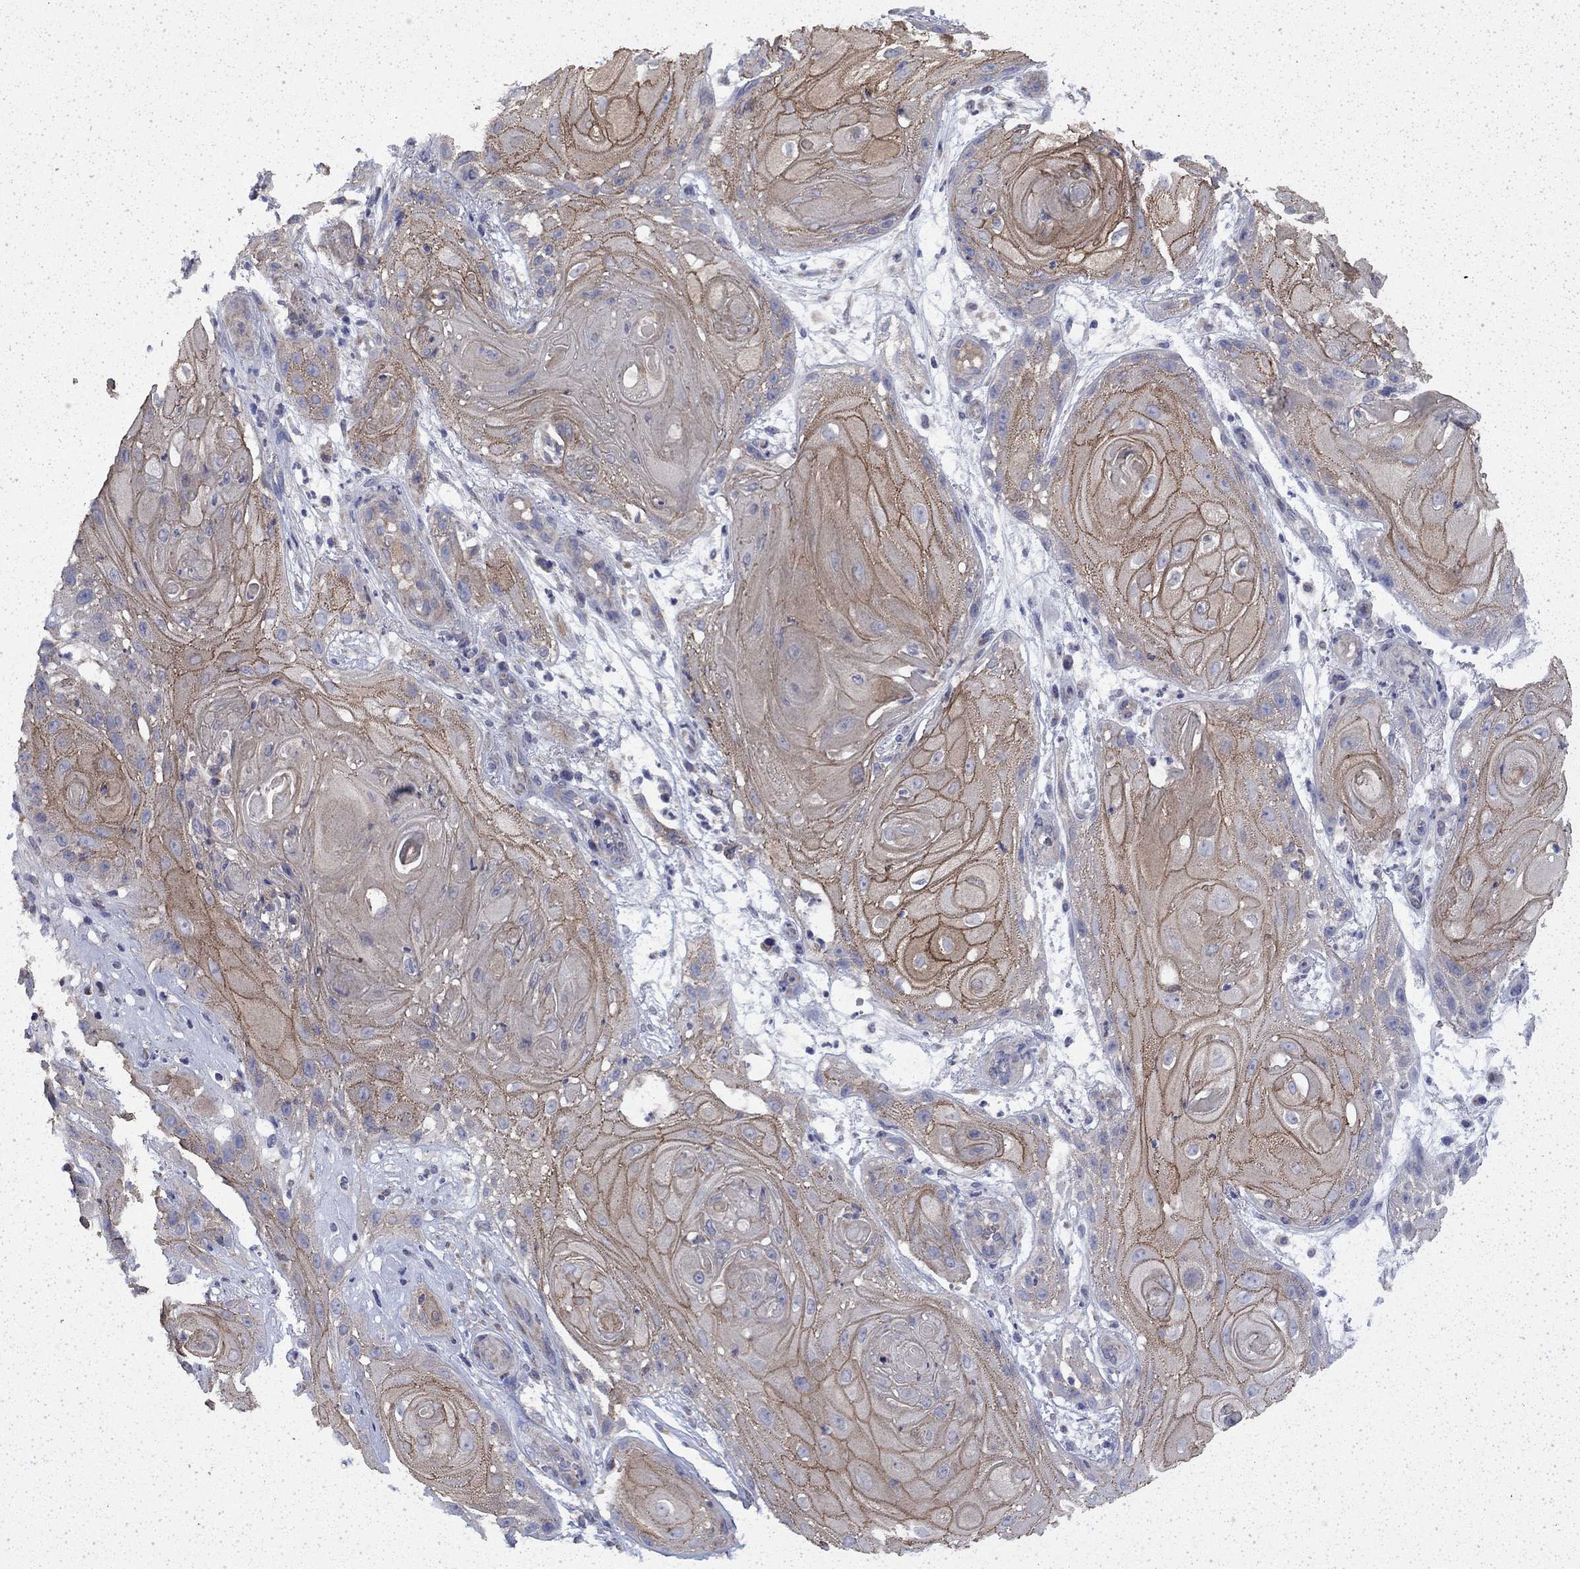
{"staining": {"intensity": "moderate", "quantity": "25%-75%", "location": "cytoplasmic/membranous"}, "tissue": "skin cancer", "cell_type": "Tumor cells", "image_type": "cancer", "snomed": [{"axis": "morphology", "description": "Squamous cell carcinoma, NOS"}, {"axis": "topography", "description": "Skin"}], "caption": "Tumor cells display moderate cytoplasmic/membranous expression in approximately 25%-75% of cells in skin squamous cell carcinoma.", "gene": "DTNA", "patient": {"sex": "male", "age": 62}}